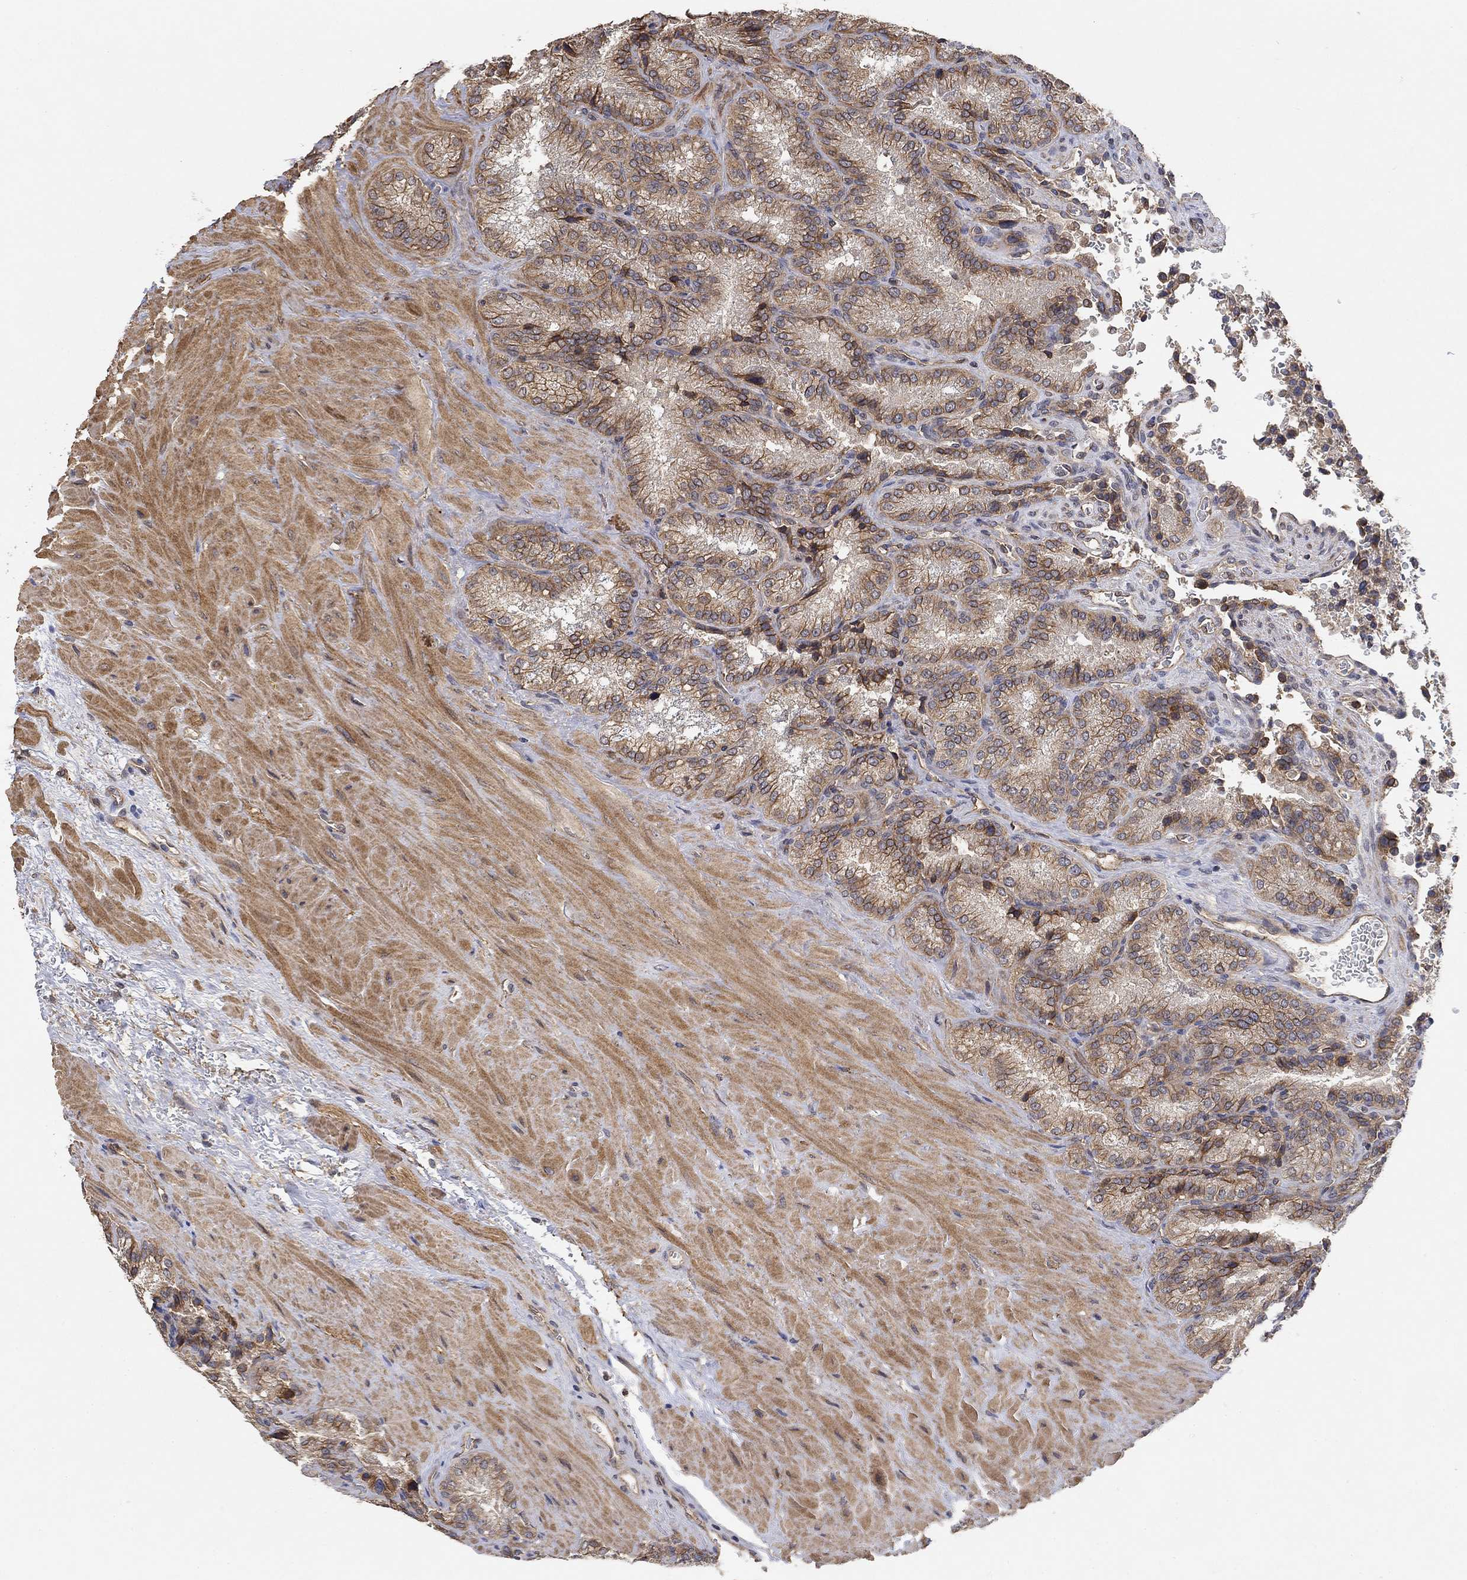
{"staining": {"intensity": "moderate", "quantity": "25%-75%", "location": "cytoplasmic/membranous"}, "tissue": "seminal vesicle", "cell_type": "Glandular cells", "image_type": "normal", "snomed": [{"axis": "morphology", "description": "Normal tissue, NOS"}, {"axis": "topography", "description": "Seminal veicle"}], "caption": "This micrograph reveals benign seminal vesicle stained with immunohistochemistry (IHC) to label a protein in brown. The cytoplasmic/membranous of glandular cells show moderate positivity for the protein. Nuclei are counter-stained blue.", "gene": "MCUR1", "patient": {"sex": "male", "age": 37}}